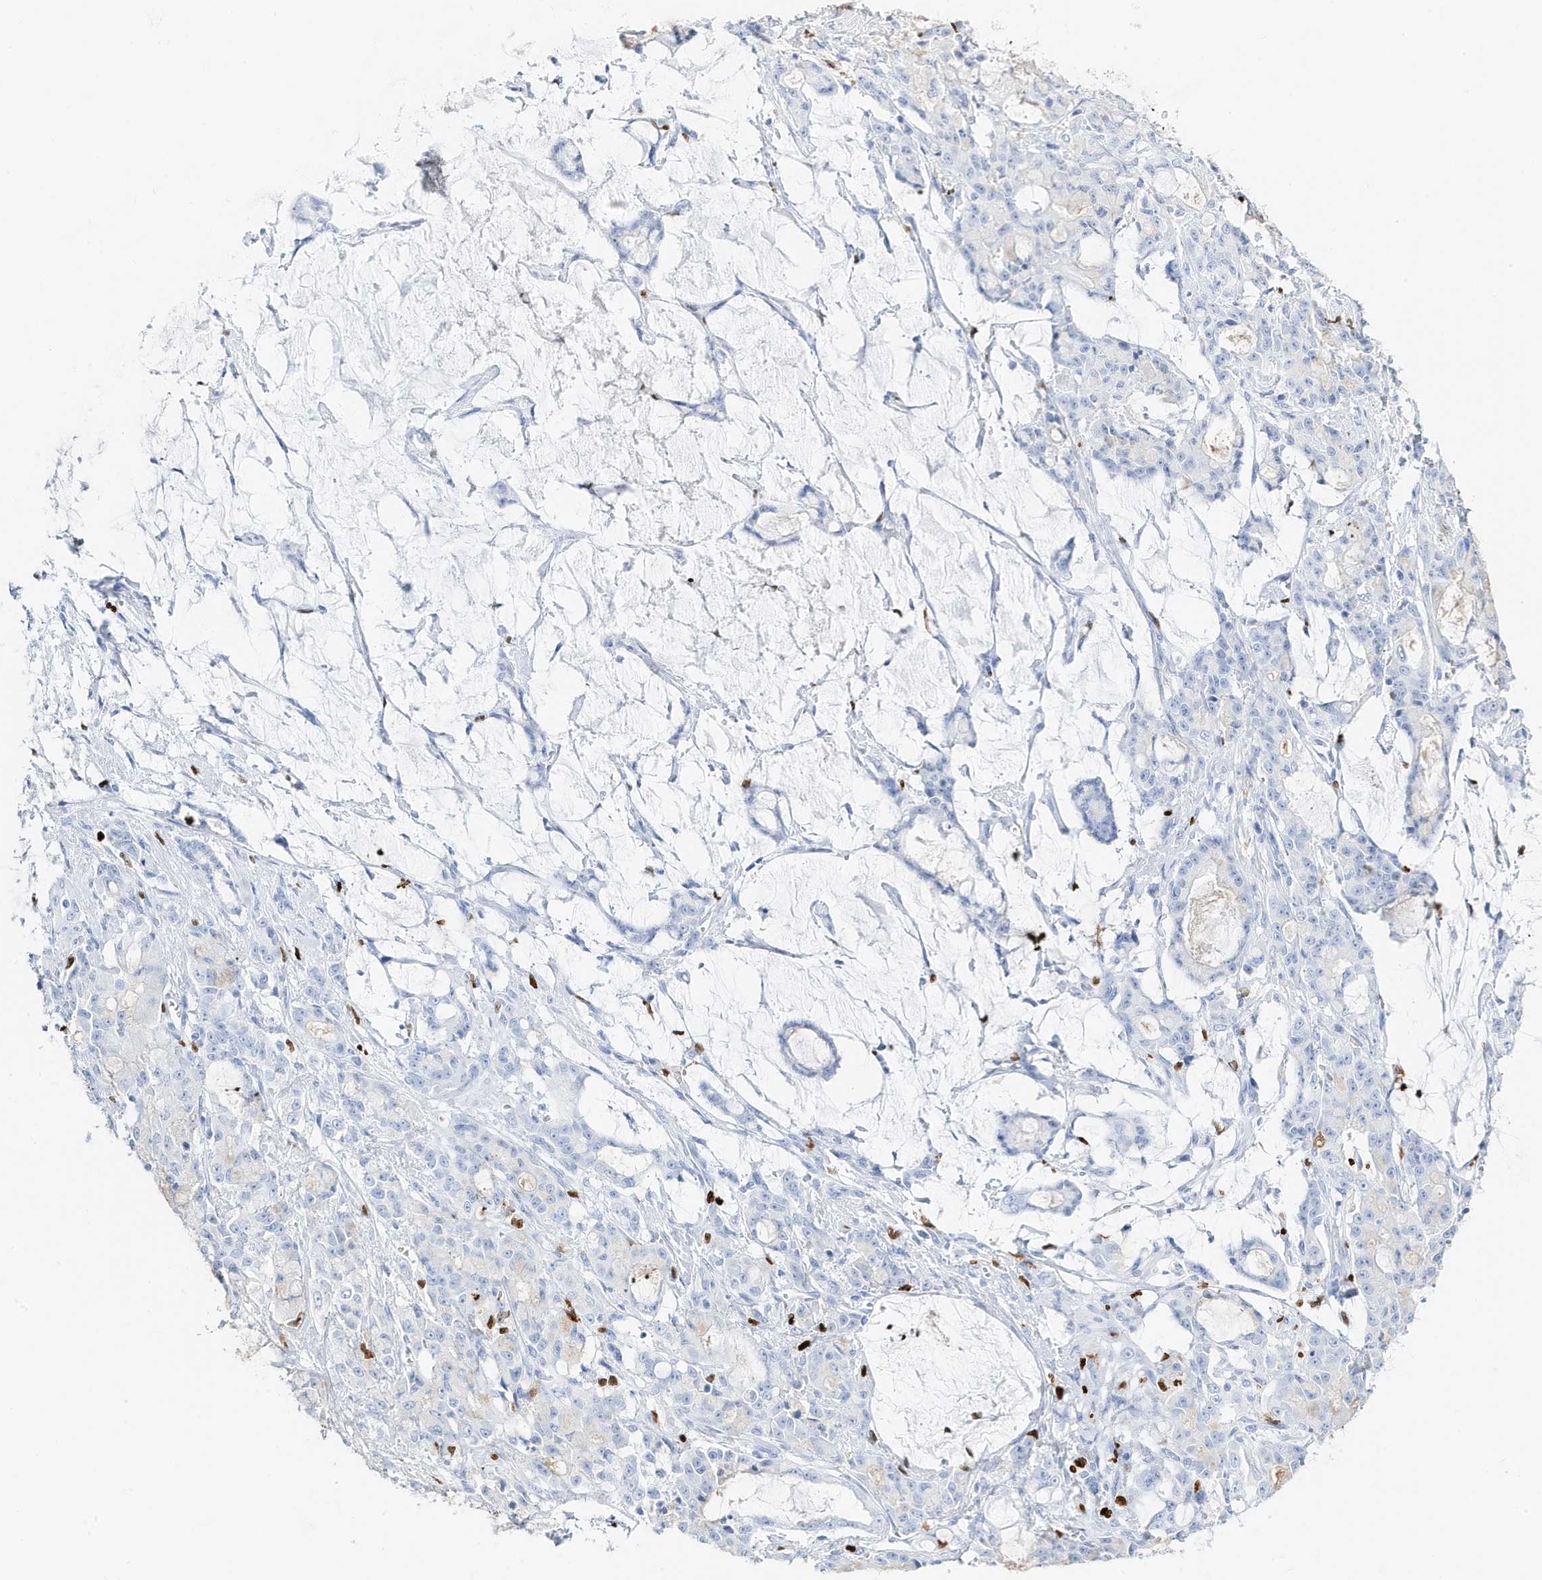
{"staining": {"intensity": "negative", "quantity": "none", "location": "none"}, "tissue": "pancreatic cancer", "cell_type": "Tumor cells", "image_type": "cancer", "snomed": [{"axis": "morphology", "description": "Adenocarcinoma, NOS"}, {"axis": "topography", "description": "Pancreas"}], "caption": "Immunohistochemical staining of pancreatic cancer (adenocarcinoma) displays no significant staining in tumor cells.", "gene": "MNDA", "patient": {"sex": "female", "age": 73}}